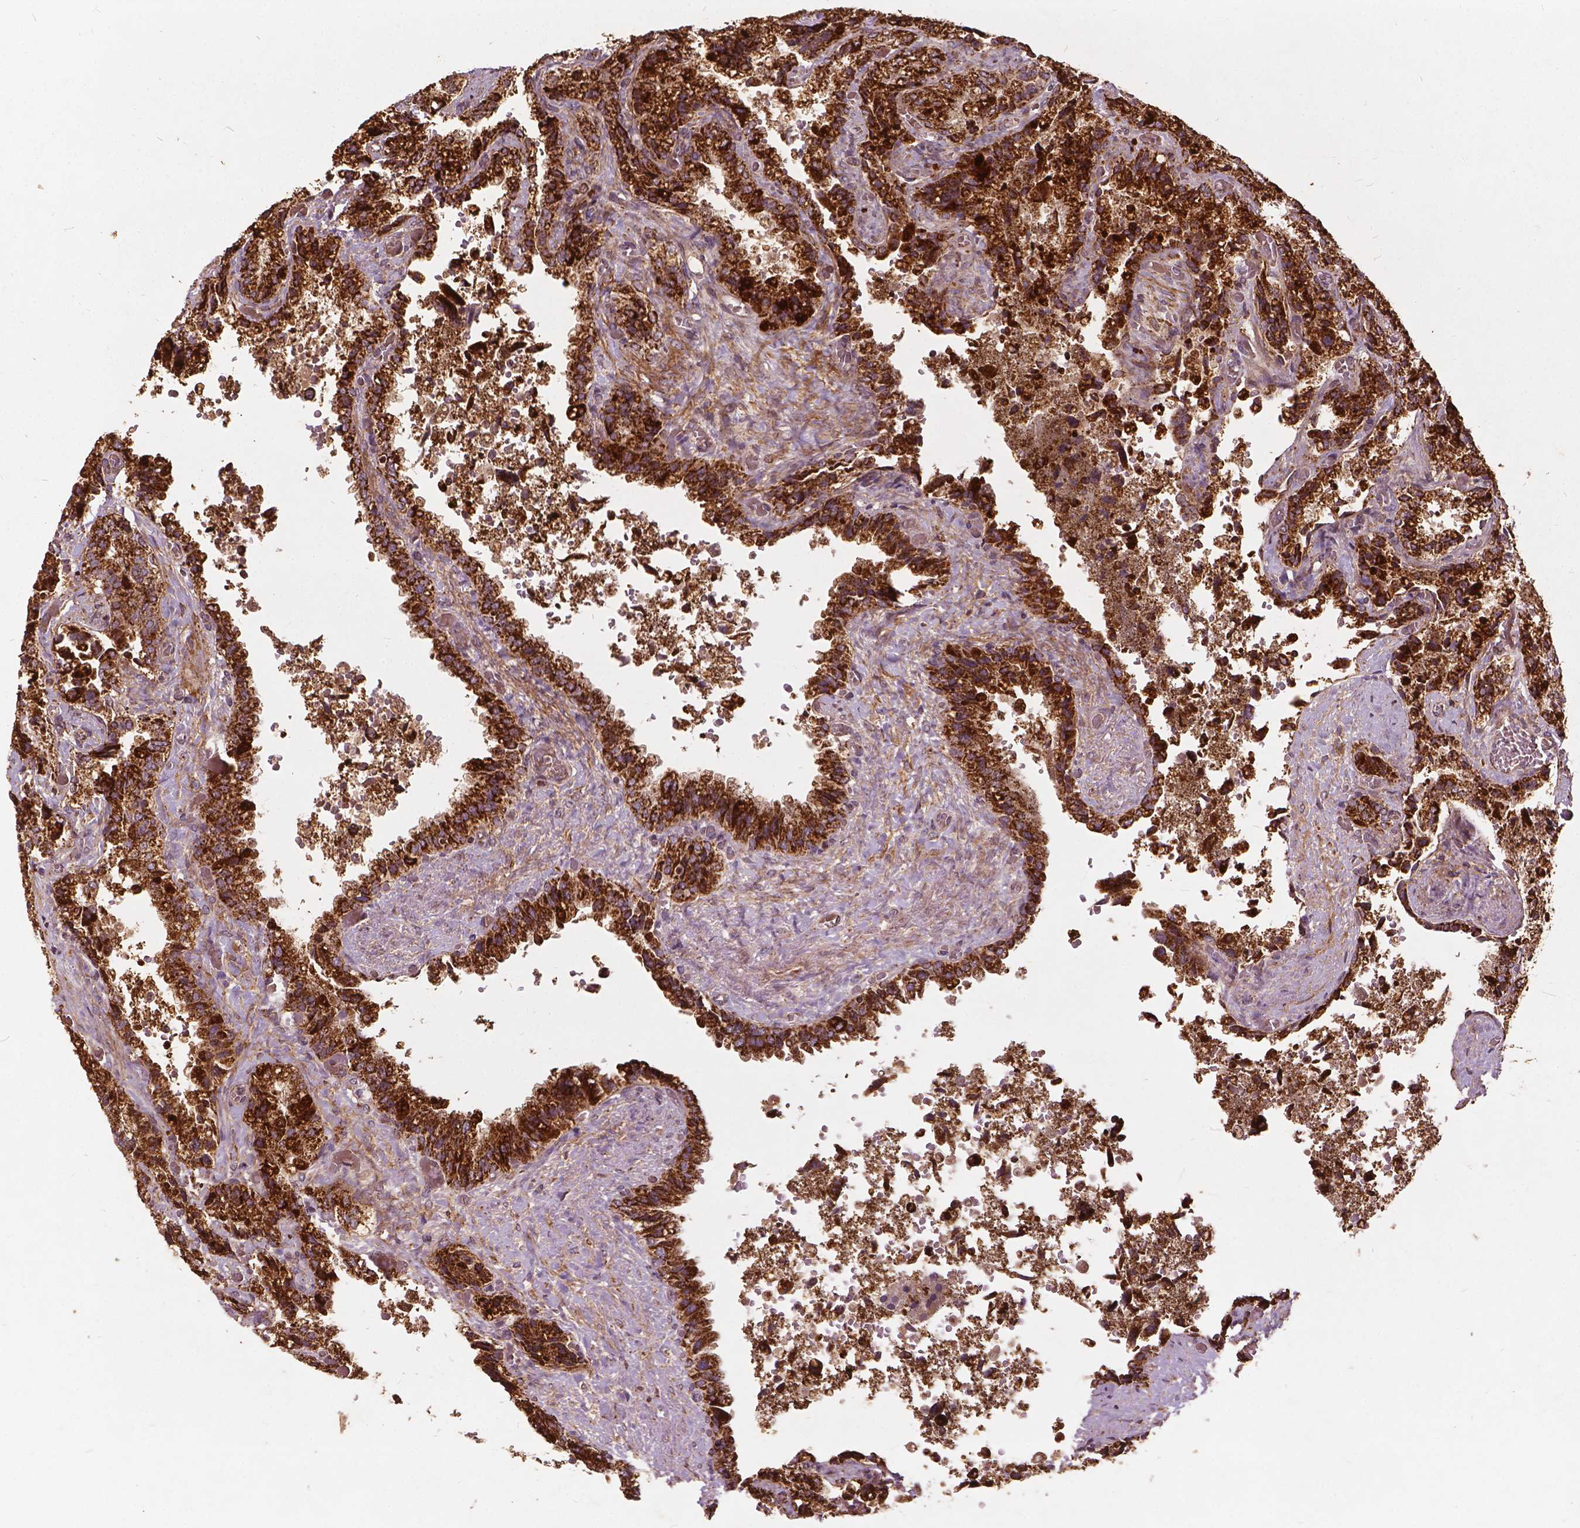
{"staining": {"intensity": "strong", "quantity": ">75%", "location": "cytoplasmic/membranous"}, "tissue": "seminal vesicle", "cell_type": "Glandular cells", "image_type": "normal", "snomed": [{"axis": "morphology", "description": "Normal tissue, NOS"}, {"axis": "topography", "description": "Seminal veicle"}], "caption": "Brown immunohistochemical staining in normal seminal vesicle reveals strong cytoplasmic/membranous staining in approximately >75% of glandular cells.", "gene": "UBXN2A", "patient": {"sex": "male", "age": 57}}